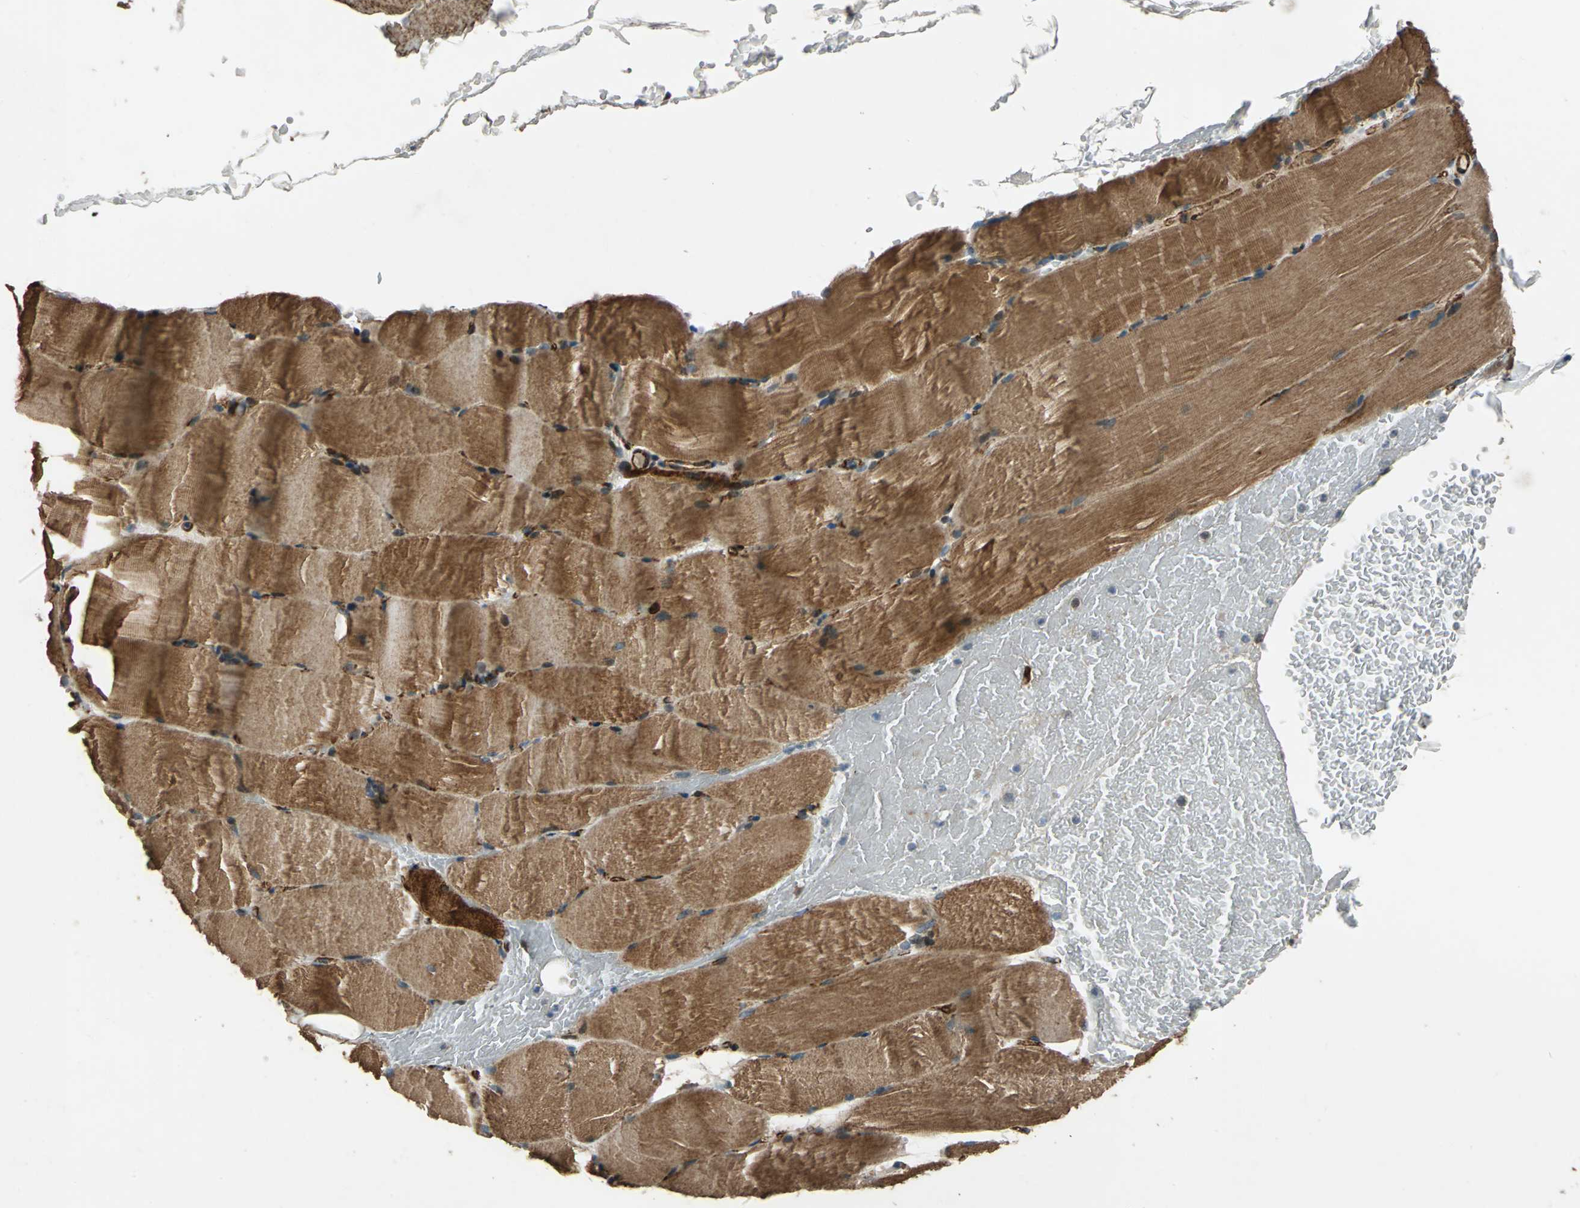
{"staining": {"intensity": "strong", "quantity": ">75%", "location": "cytoplasmic/membranous"}, "tissue": "skeletal muscle", "cell_type": "Myocytes", "image_type": "normal", "snomed": [{"axis": "morphology", "description": "Normal tissue, NOS"}, {"axis": "topography", "description": "Skeletal muscle"}, {"axis": "topography", "description": "Parathyroid gland"}], "caption": "The immunohistochemical stain labels strong cytoplasmic/membranous expression in myocytes of normal skeletal muscle. Nuclei are stained in blue.", "gene": "EXD2", "patient": {"sex": "female", "age": 37}}